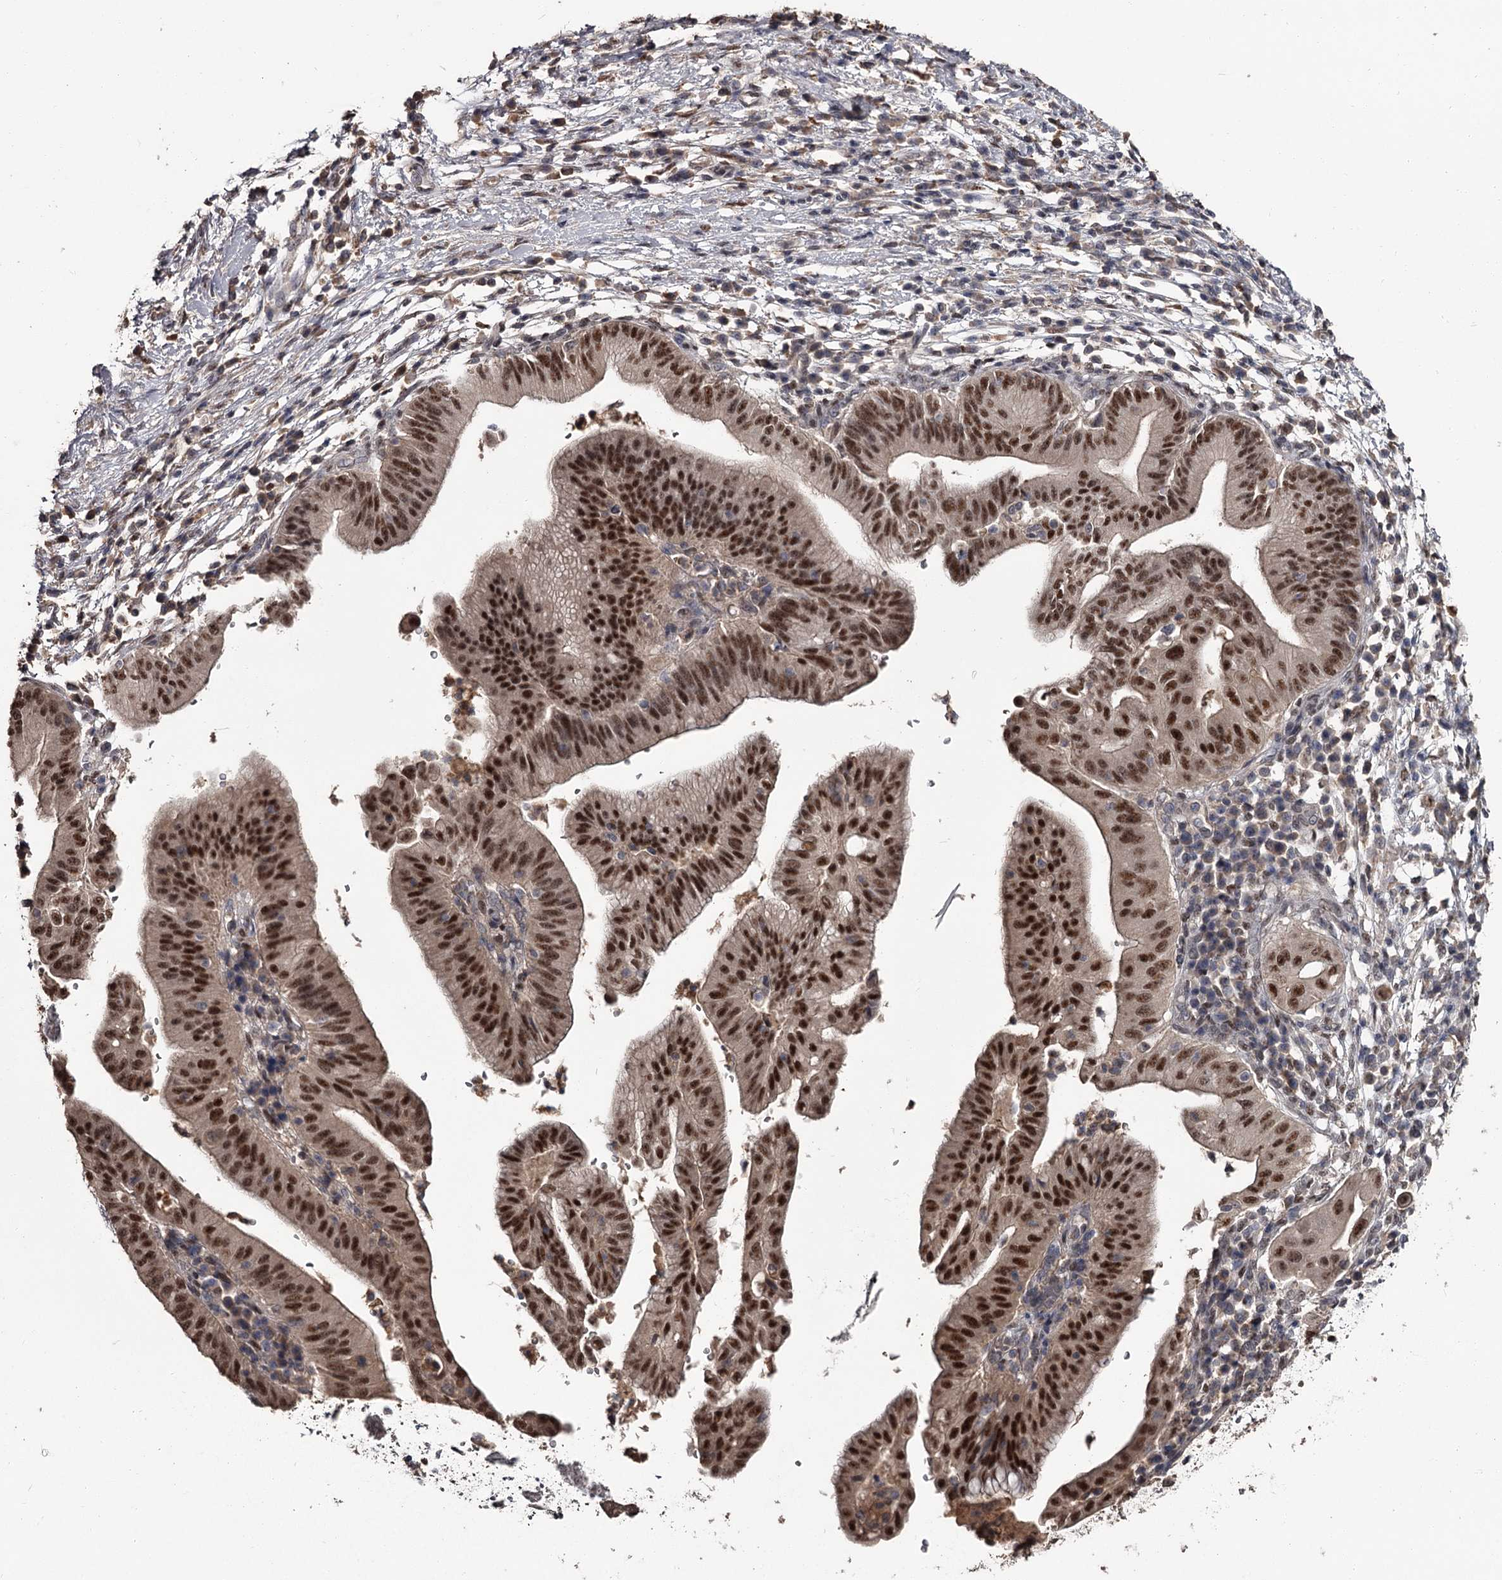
{"staining": {"intensity": "strong", "quantity": ">75%", "location": "nuclear"}, "tissue": "pancreatic cancer", "cell_type": "Tumor cells", "image_type": "cancer", "snomed": [{"axis": "morphology", "description": "Adenocarcinoma, NOS"}, {"axis": "topography", "description": "Pancreas"}], "caption": "Immunohistochemistry (IHC) histopathology image of human pancreatic cancer stained for a protein (brown), which shows high levels of strong nuclear expression in approximately >75% of tumor cells.", "gene": "PRPF40B", "patient": {"sex": "male", "age": 68}}